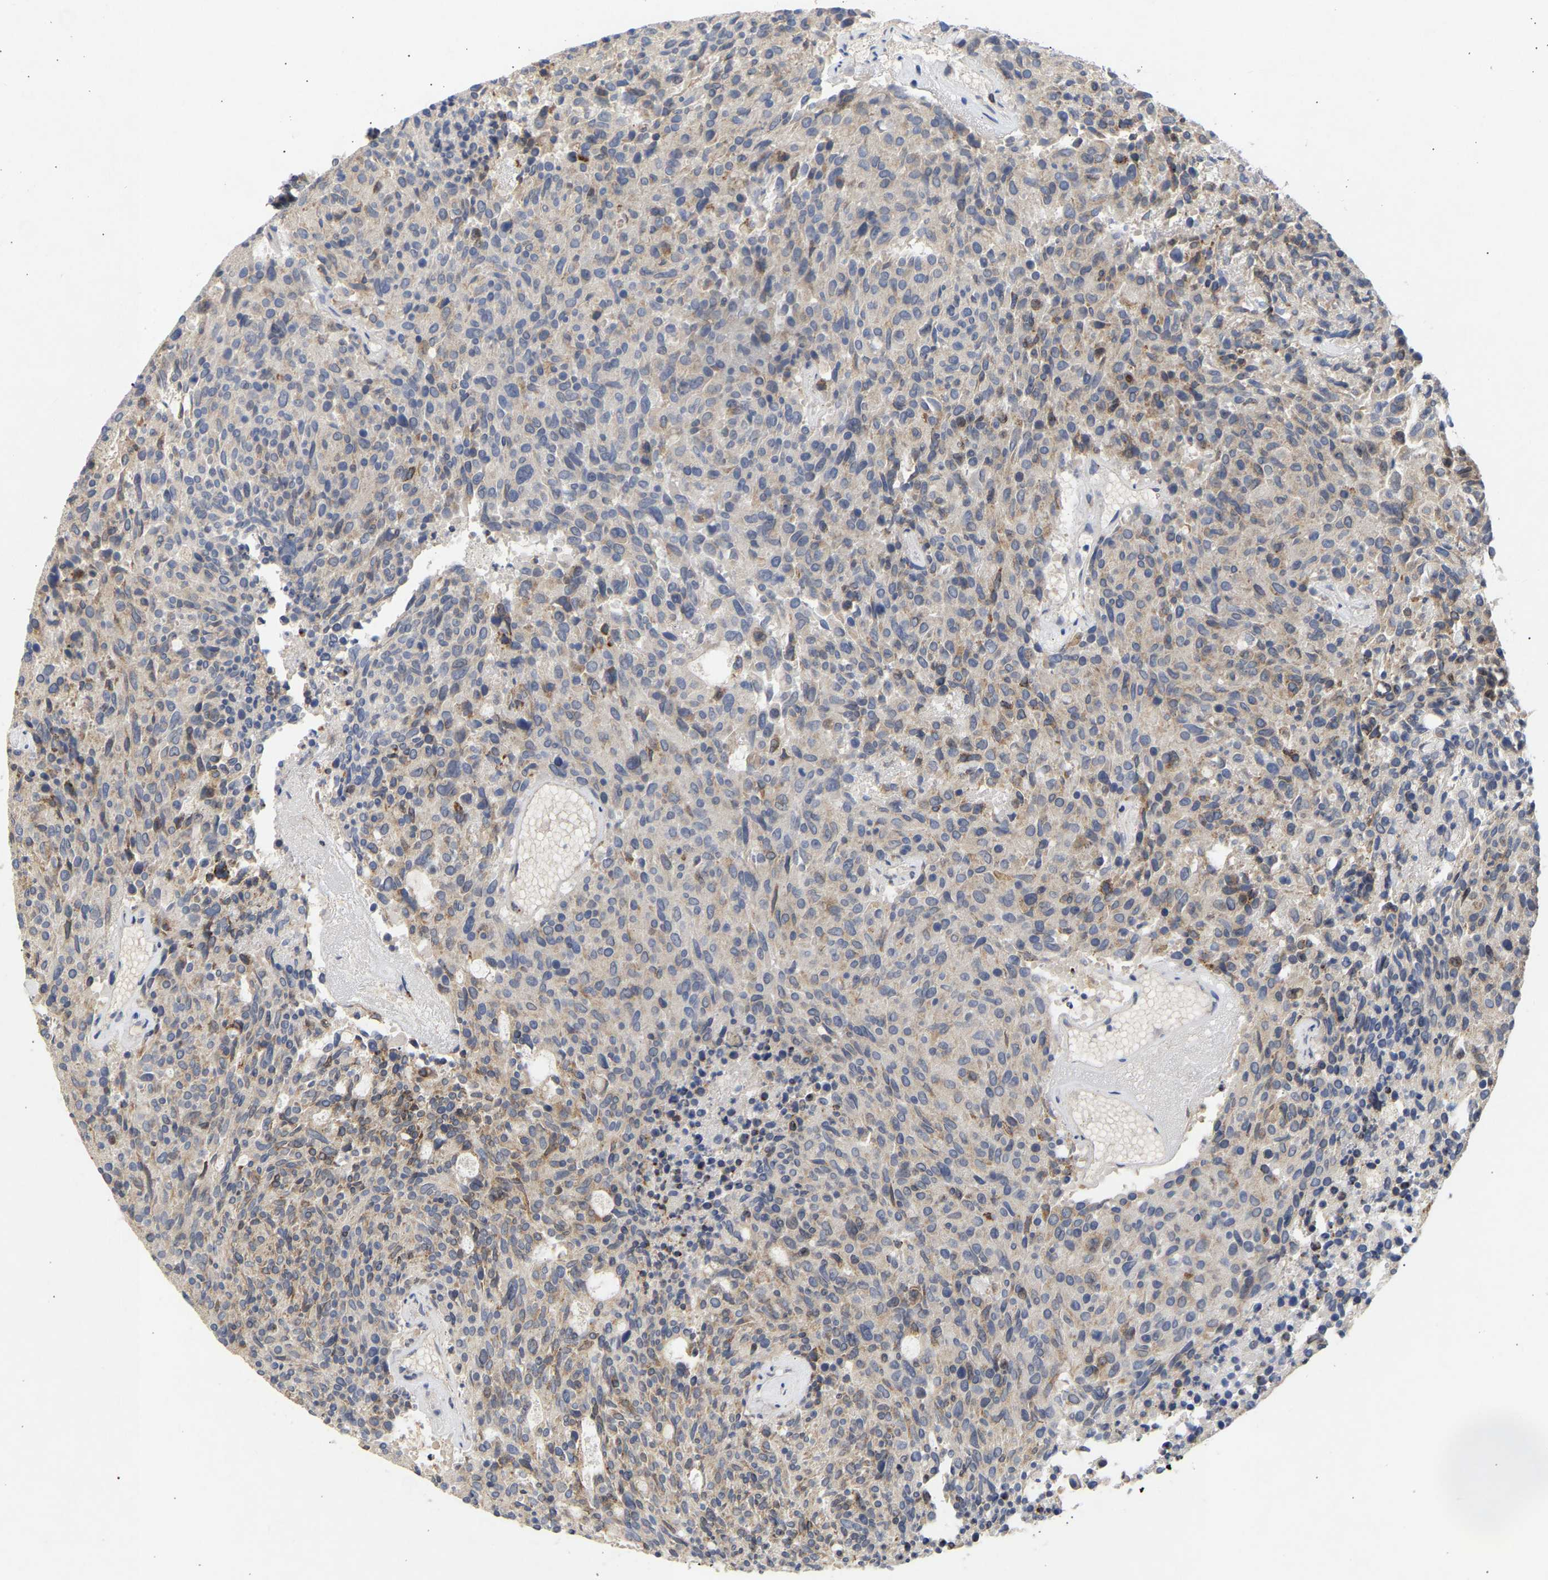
{"staining": {"intensity": "moderate", "quantity": "25%-75%", "location": "cytoplasmic/membranous"}, "tissue": "carcinoid", "cell_type": "Tumor cells", "image_type": "cancer", "snomed": [{"axis": "morphology", "description": "Carcinoid, malignant, NOS"}, {"axis": "topography", "description": "Pancreas"}], "caption": "This is an image of immunohistochemistry (IHC) staining of carcinoid, which shows moderate staining in the cytoplasmic/membranous of tumor cells.", "gene": "SELENOM", "patient": {"sex": "female", "age": 54}}